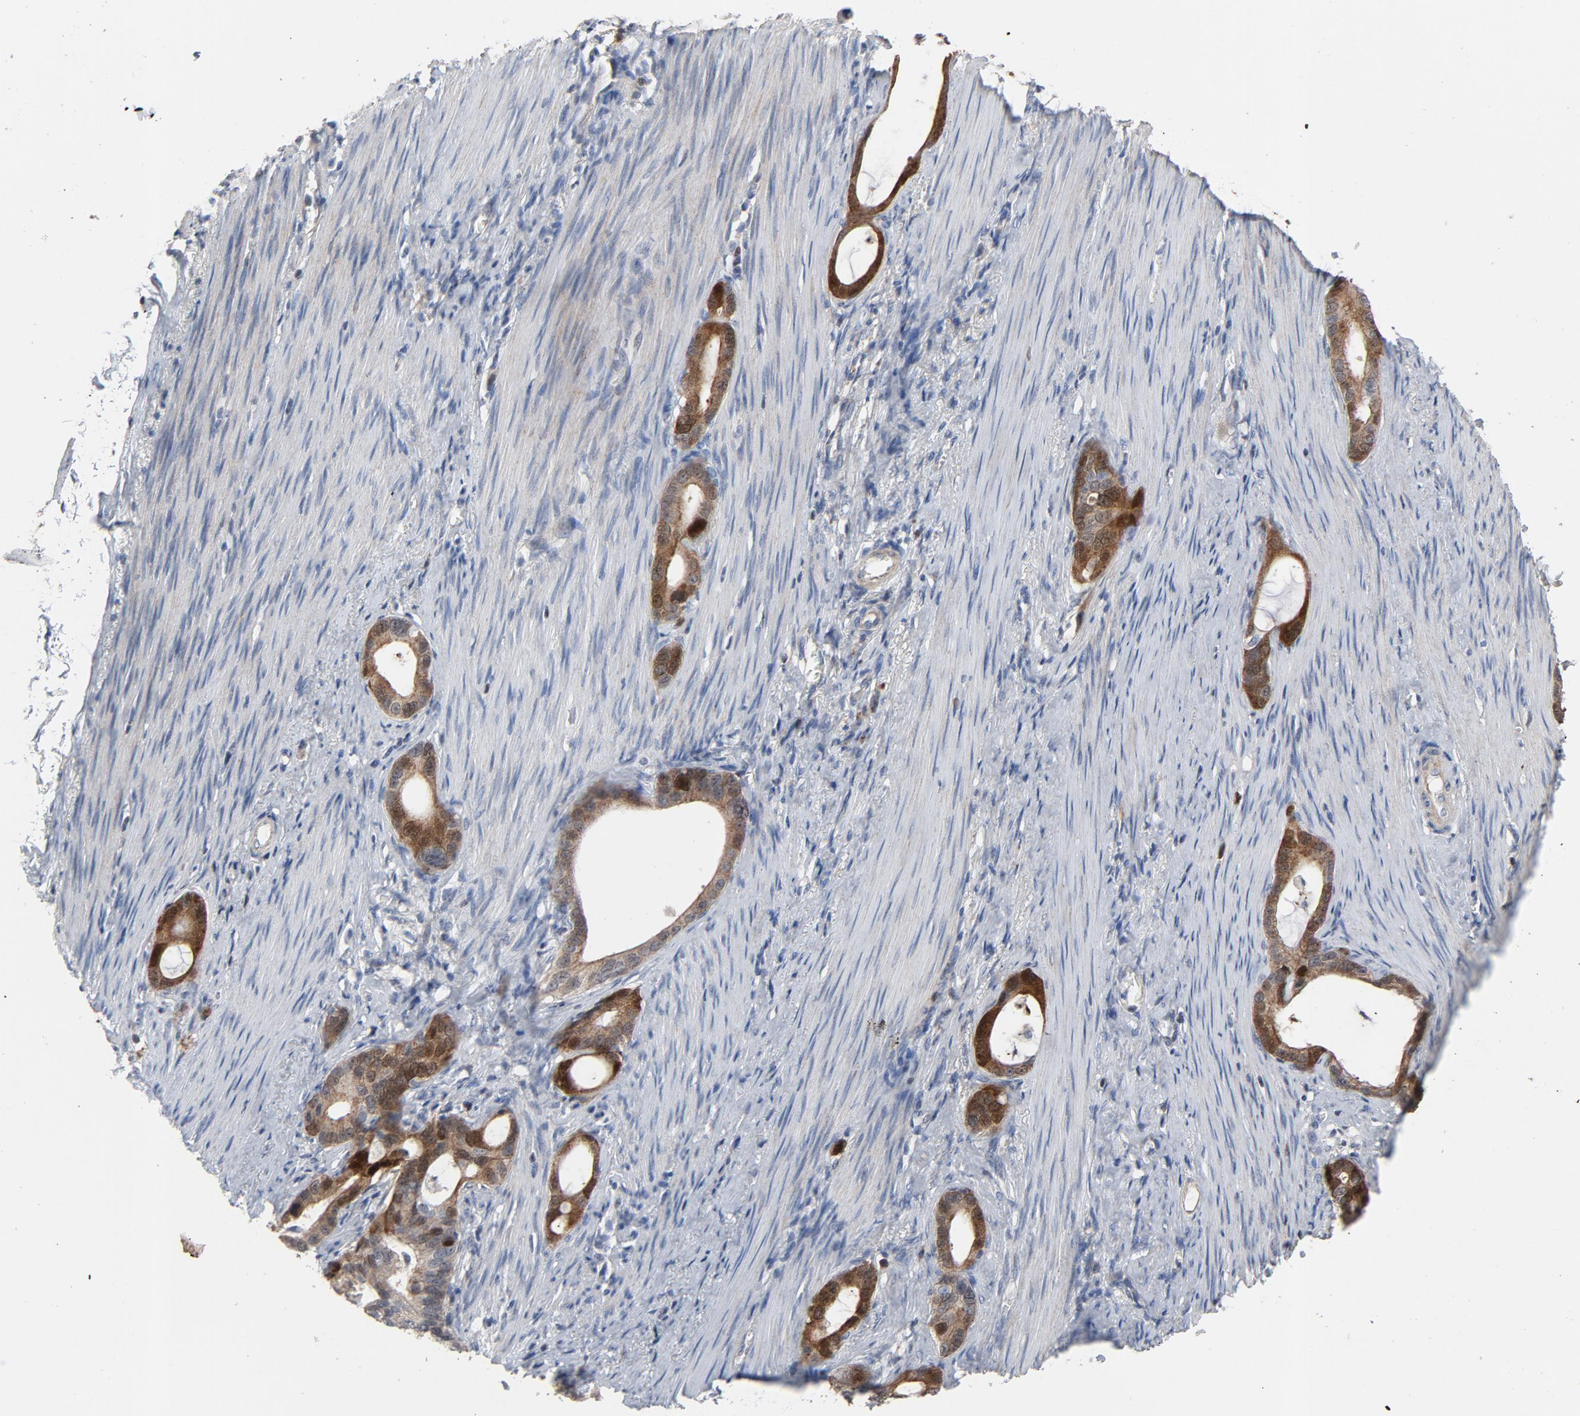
{"staining": {"intensity": "strong", "quantity": ">75%", "location": "cytoplasmic/membranous,nuclear"}, "tissue": "stomach cancer", "cell_type": "Tumor cells", "image_type": "cancer", "snomed": [{"axis": "morphology", "description": "Adenocarcinoma, NOS"}, {"axis": "topography", "description": "Stomach"}], "caption": "Tumor cells display strong cytoplasmic/membranous and nuclear positivity in about >75% of cells in stomach adenocarcinoma.", "gene": "CDK6", "patient": {"sex": "female", "age": 75}}